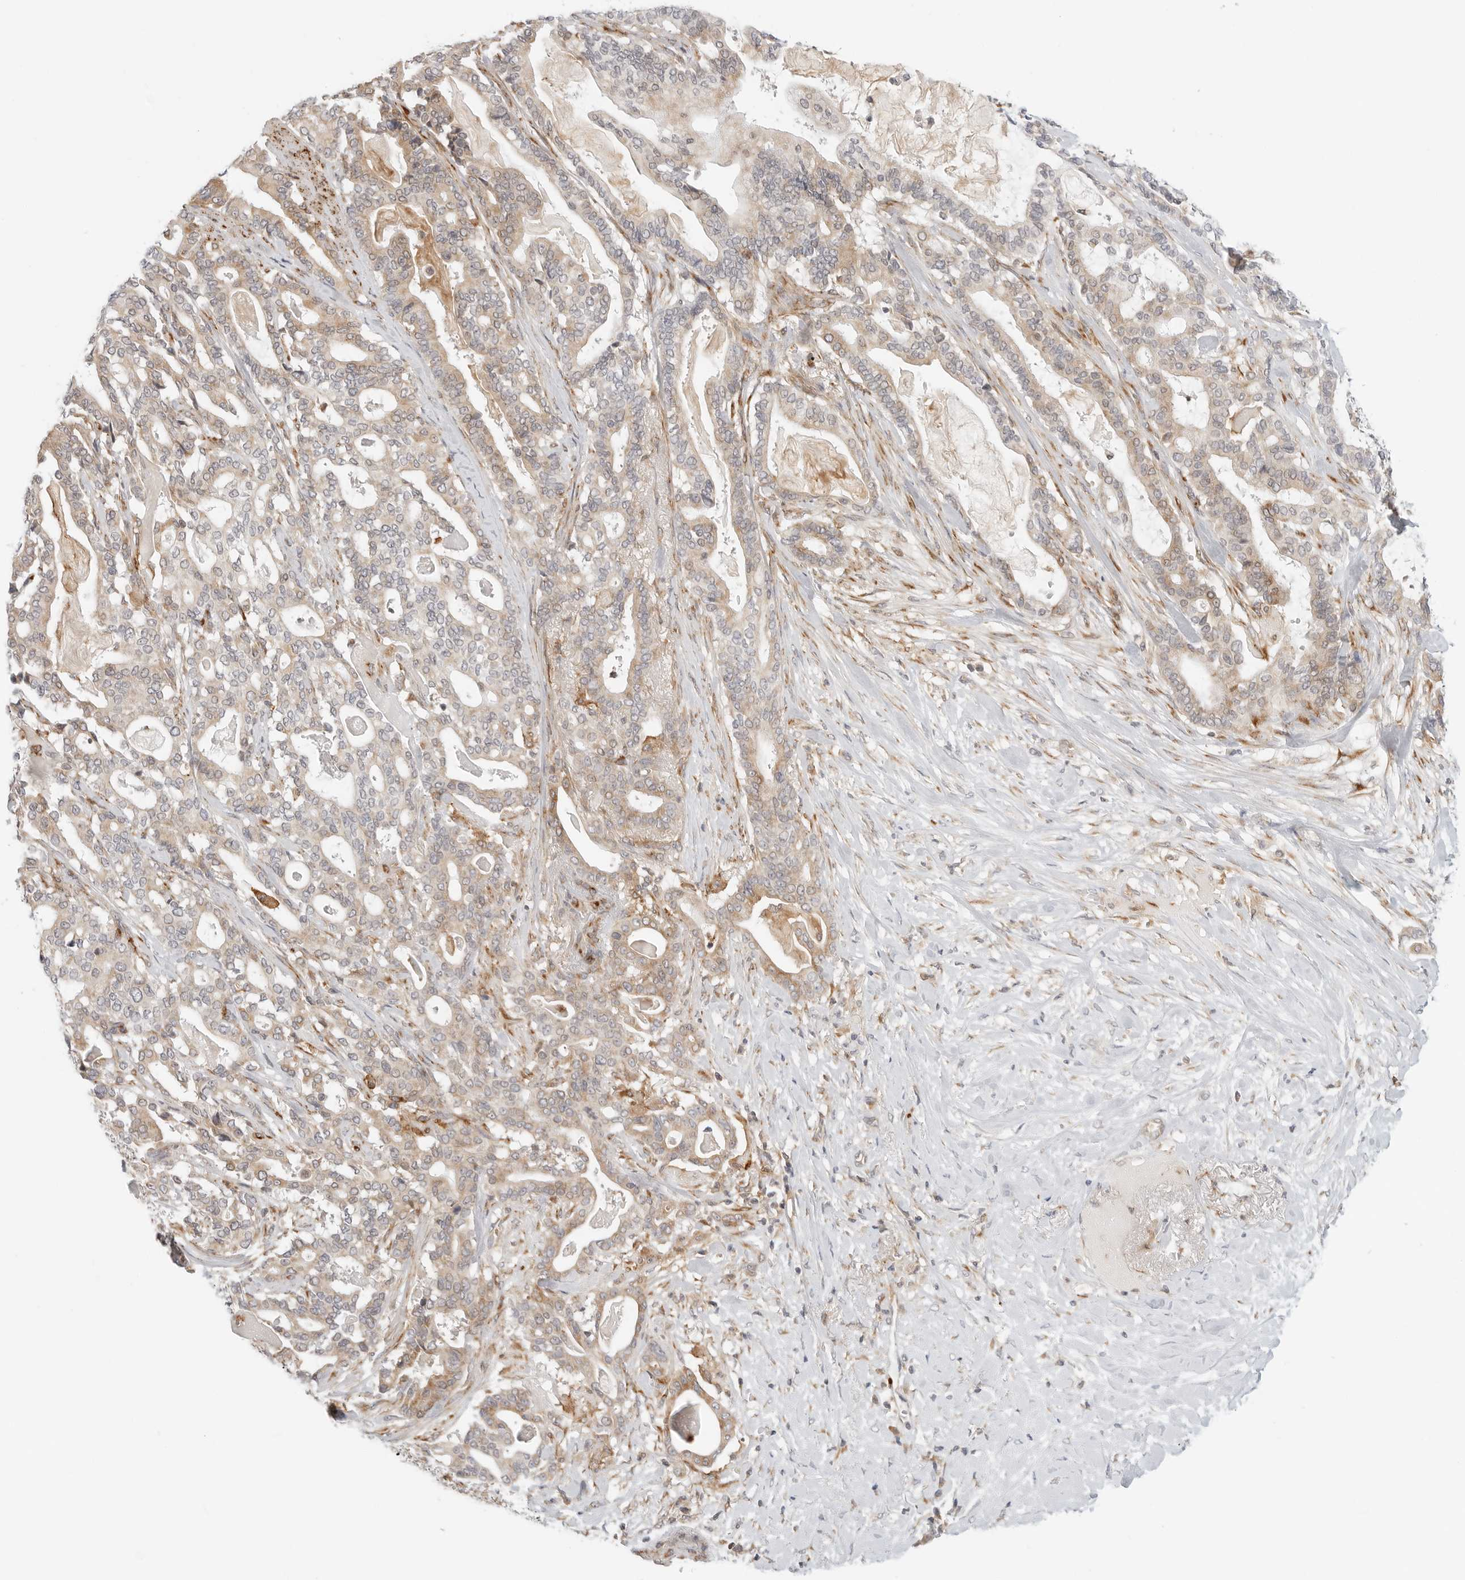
{"staining": {"intensity": "moderate", "quantity": "25%-75%", "location": "cytoplasmic/membranous"}, "tissue": "pancreatic cancer", "cell_type": "Tumor cells", "image_type": "cancer", "snomed": [{"axis": "morphology", "description": "Adenocarcinoma, NOS"}, {"axis": "topography", "description": "Pancreas"}], "caption": "DAB (3,3'-diaminobenzidine) immunohistochemical staining of adenocarcinoma (pancreatic) exhibits moderate cytoplasmic/membranous protein expression in approximately 25%-75% of tumor cells.", "gene": "C1QTNF1", "patient": {"sex": "male", "age": 63}}